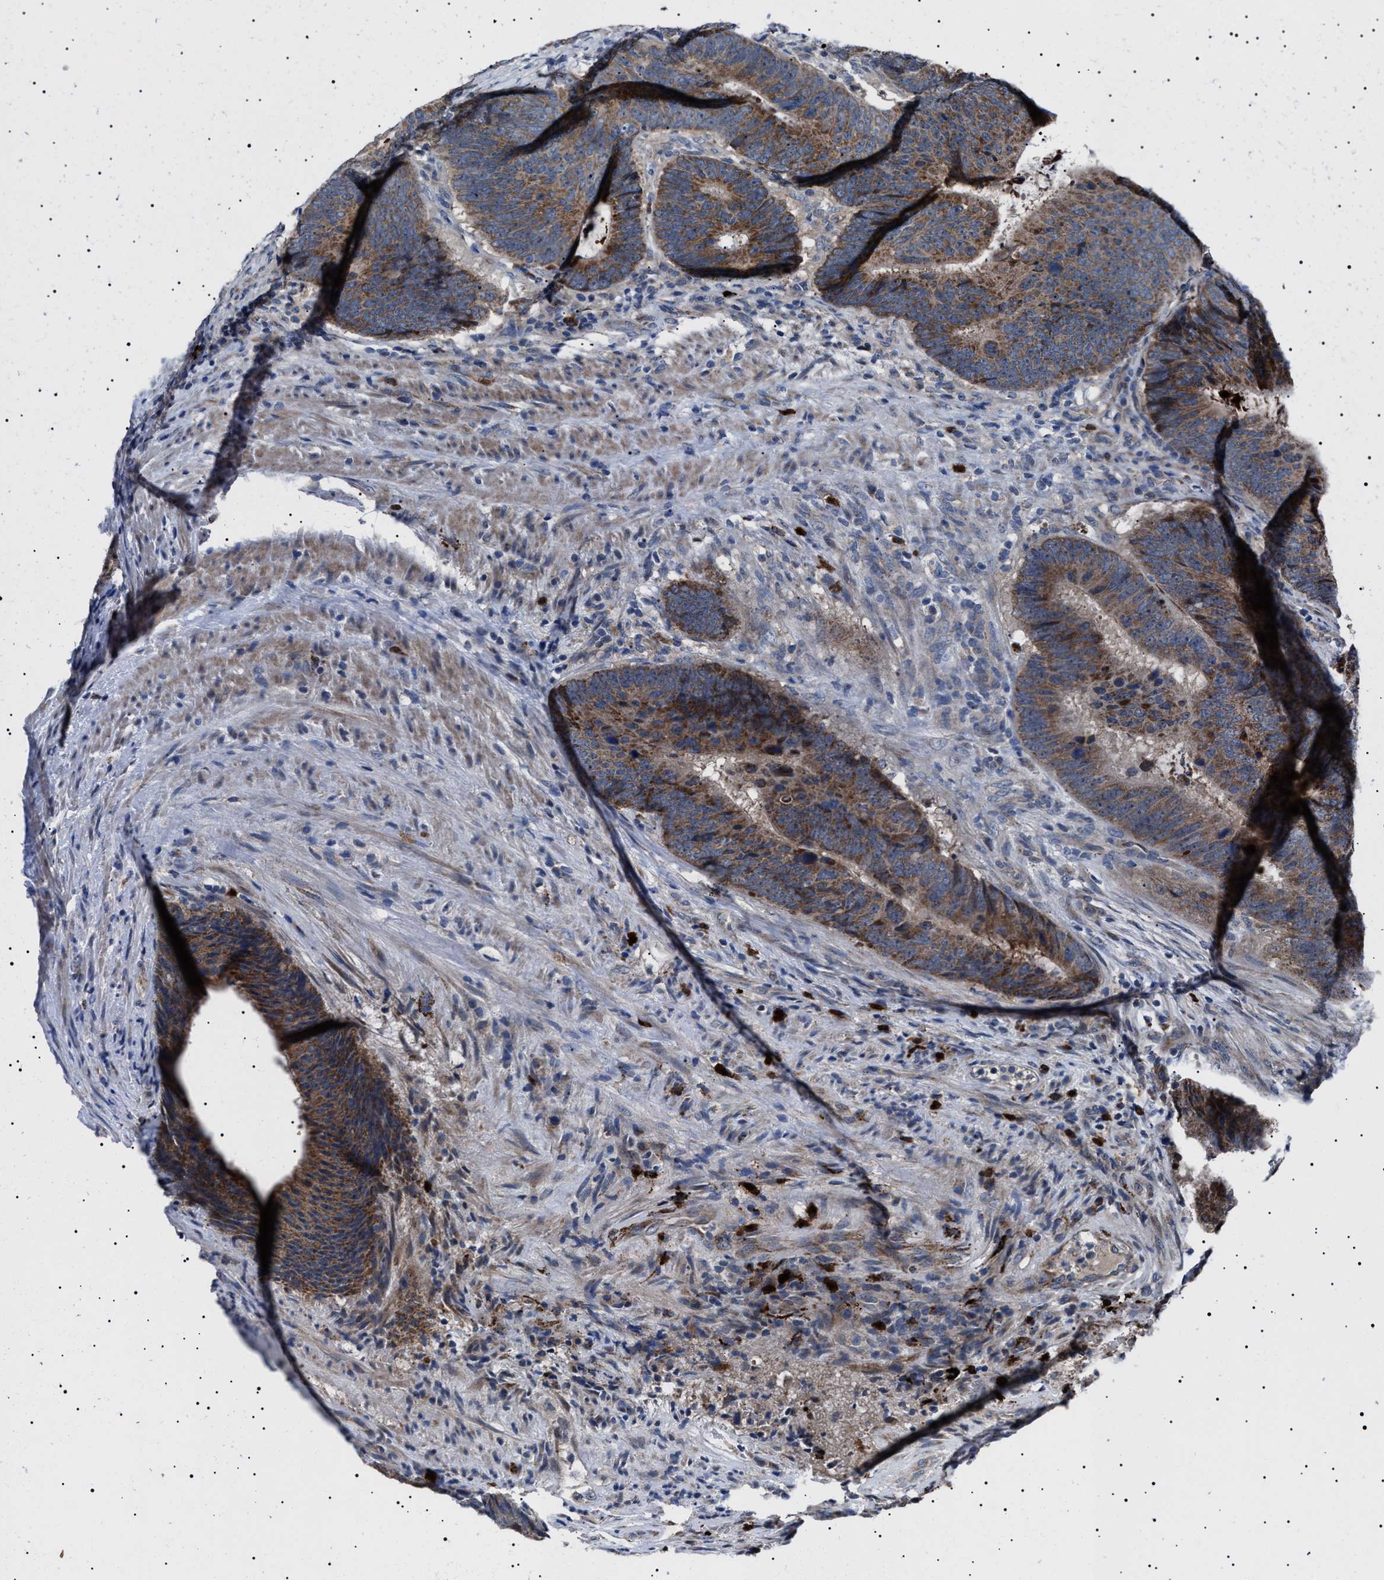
{"staining": {"intensity": "moderate", "quantity": ">75%", "location": "cytoplasmic/membranous"}, "tissue": "colorectal cancer", "cell_type": "Tumor cells", "image_type": "cancer", "snomed": [{"axis": "morphology", "description": "Adenocarcinoma, NOS"}, {"axis": "topography", "description": "Colon"}], "caption": "Immunohistochemistry (IHC) staining of colorectal cancer, which demonstrates medium levels of moderate cytoplasmic/membranous staining in approximately >75% of tumor cells indicating moderate cytoplasmic/membranous protein expression. The staining was performed using DAB (brown) for protein detection and nuclei were counterstained in hematoxylin (blue).", "gene": "PTRH1", "patient": {"sex": "male", "age": 56}}